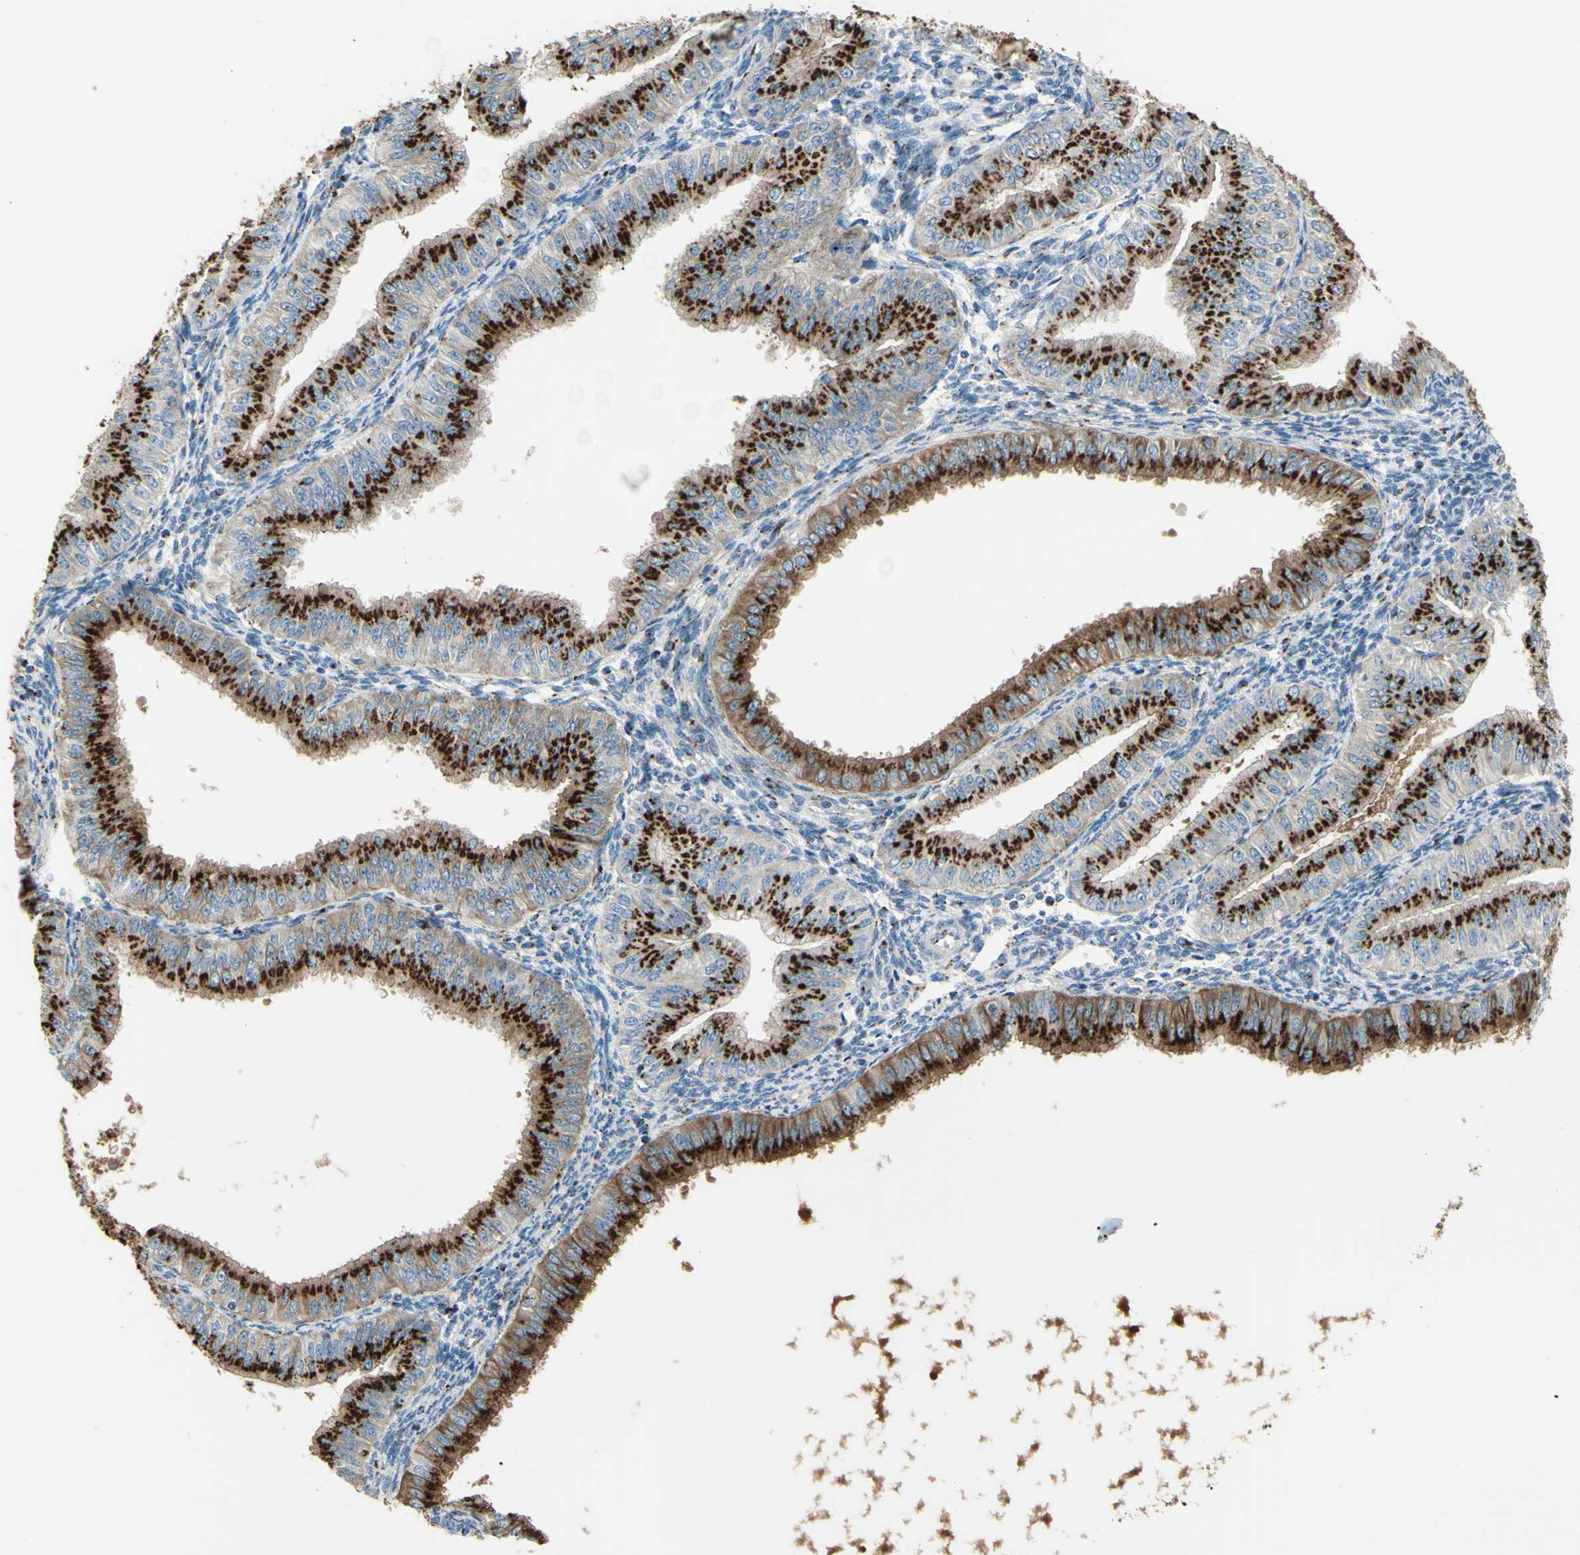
{"staining": {"intensity": "strong", "quantity": ">75%", "location": "cytoplasmic/membranous"}, "tissue": "endometrial cancer", "cell_type": "Tumor cells", "image_type": "cancer", "snomed": [{"axis": "morphology", "description": "Normal tissue, NOS"}, {"axis": "morphology", "description": "Adenocarcinoma, NOS"}, {"axis": "topography", "description": "Endometrium"}], "caption": "Adenocarcinoma (endometrial) was stained to show a protein in brown. There is high levels of strong cytoplasmic/membranous positivity in about >75% of tumor cells.", "gene": "B4GALT1", "patient": {"sex": "female", "age": 53}}